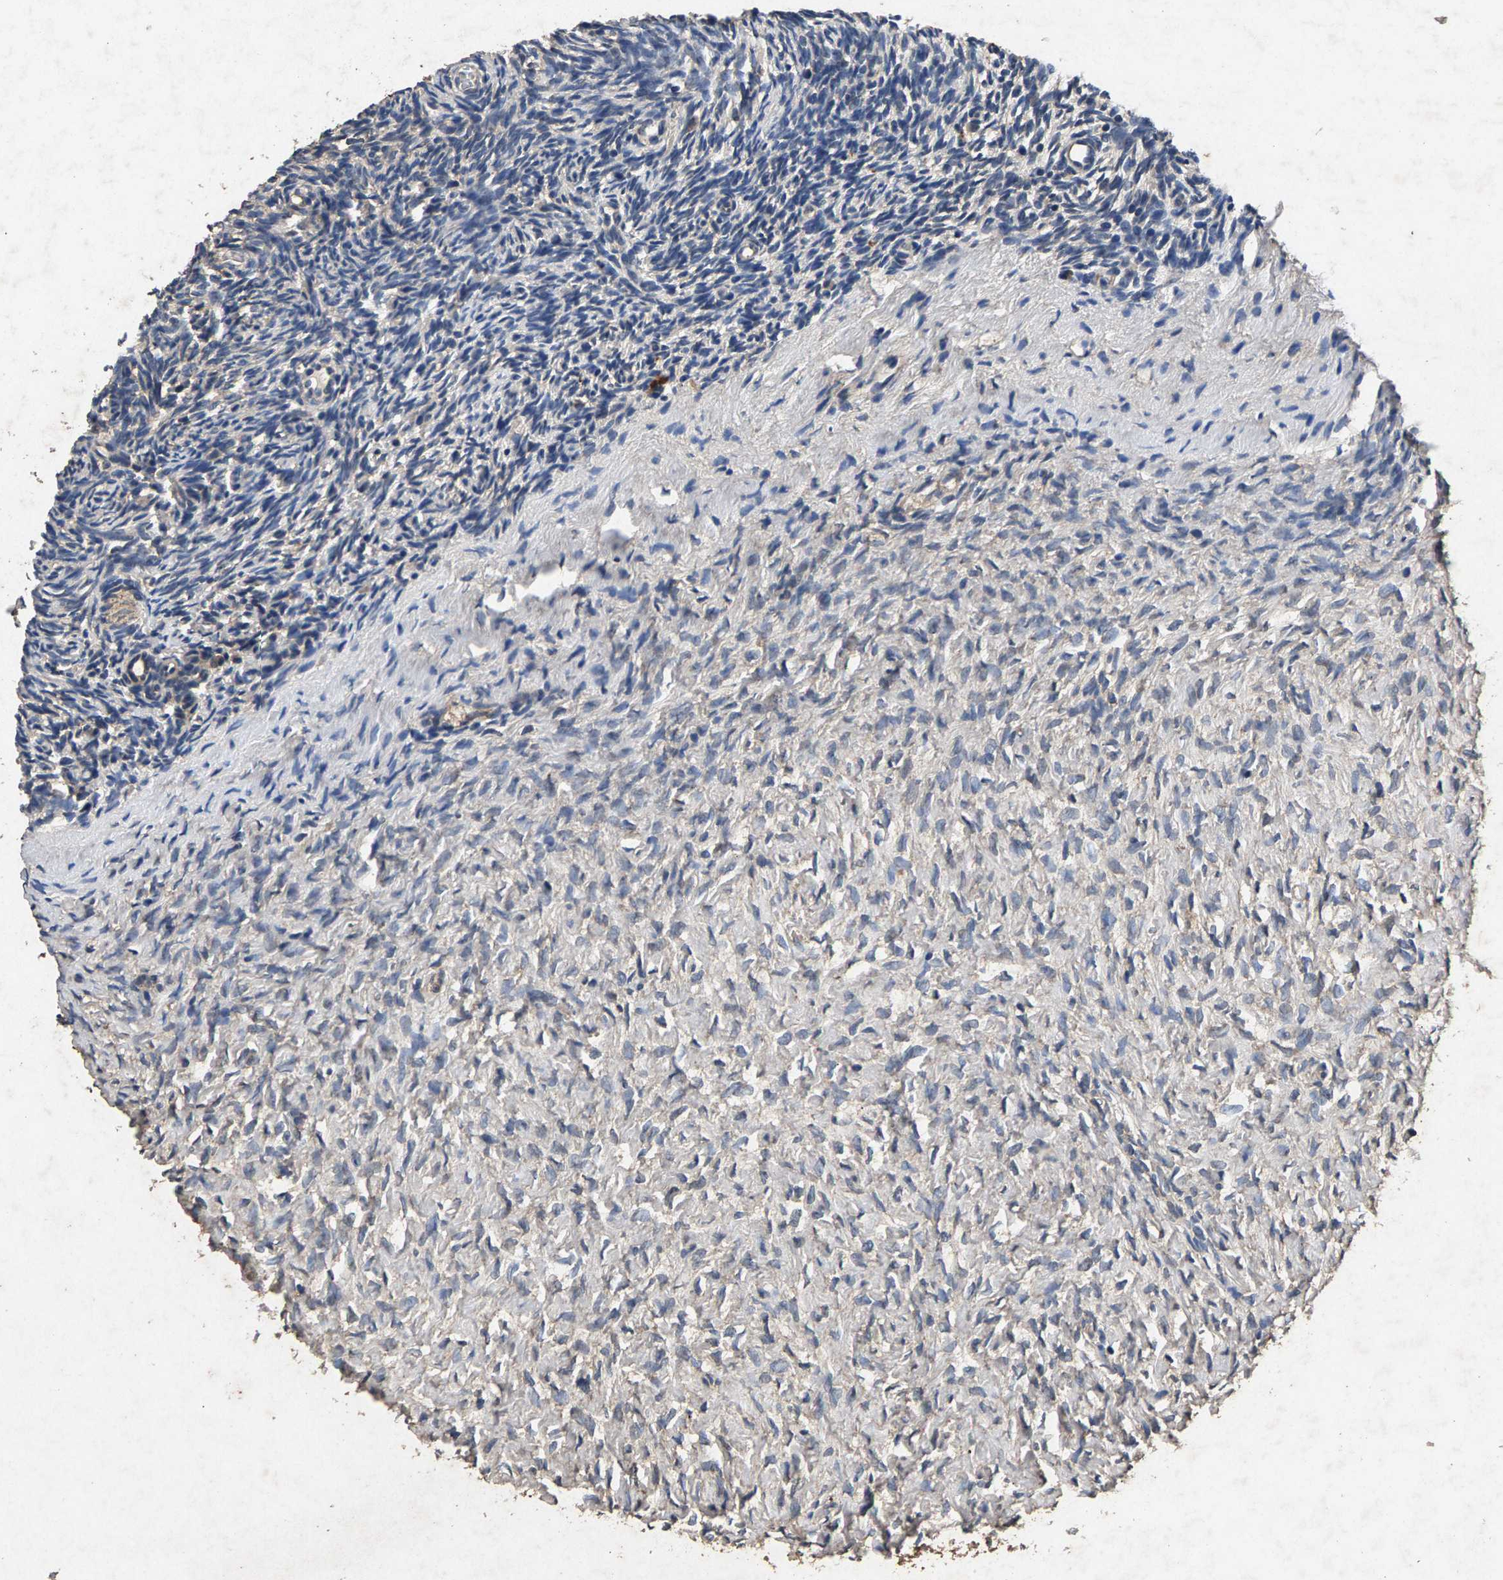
{"staining": {"intensity": "negative", "quantity": "none", "location": "none"}, "tissue": "ovary", "cell_type": "Ovarian stroma cells", "image_type": "normal", "snomed": [{"axis": "morphology", "description": "Normal tissue, NOS"}, {"axis": "topography", "description": "Ovary"}], "caption": "Ovarian stroma cells show no significant protein expression in benign ovary. (DAB (3,3'-diaminobenzidine) immunohistochemistry with hematoxylin counter stain).", "gene": "PPP1CC", "patient": {"sex": "female", "age": 35}}